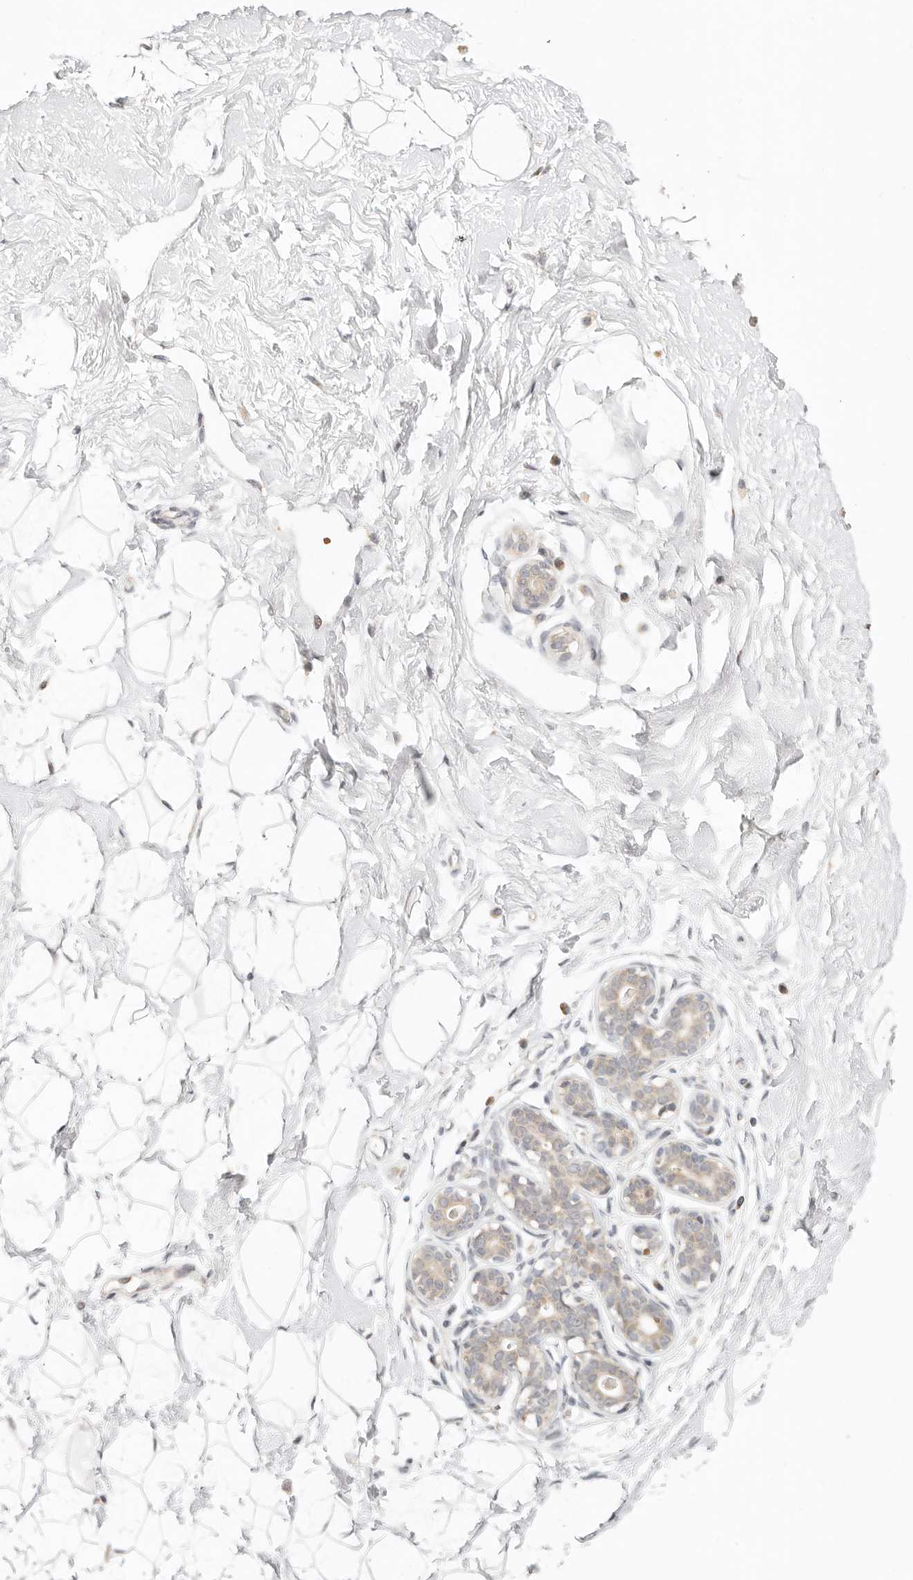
{"staining": {"intensity": "negative", "quantity": "none", "location": "none"}, "tissue": "breast", "cell_type": "Adipocytes", "image_type": "normal", "snomed": [{"axis": "morphology", "description": "Normal tissue, NOS"}, {"axis": "morphology", "description": "Adenoma, NOS"}, {"axis": "topography", "description": "Breast"}], "caption": "The immunohistochemistry micrograph has no significant staining in adipocytes of breast. Brightfield microscopy of immunohistochemistry (IHC) stained with DAB (3,3'-diaminobenzidine) (brown) and hematoxylin (blue), captured at high magnification.", "gene": "FAM20B", "patient": {"sex": "female", "age": 23}}